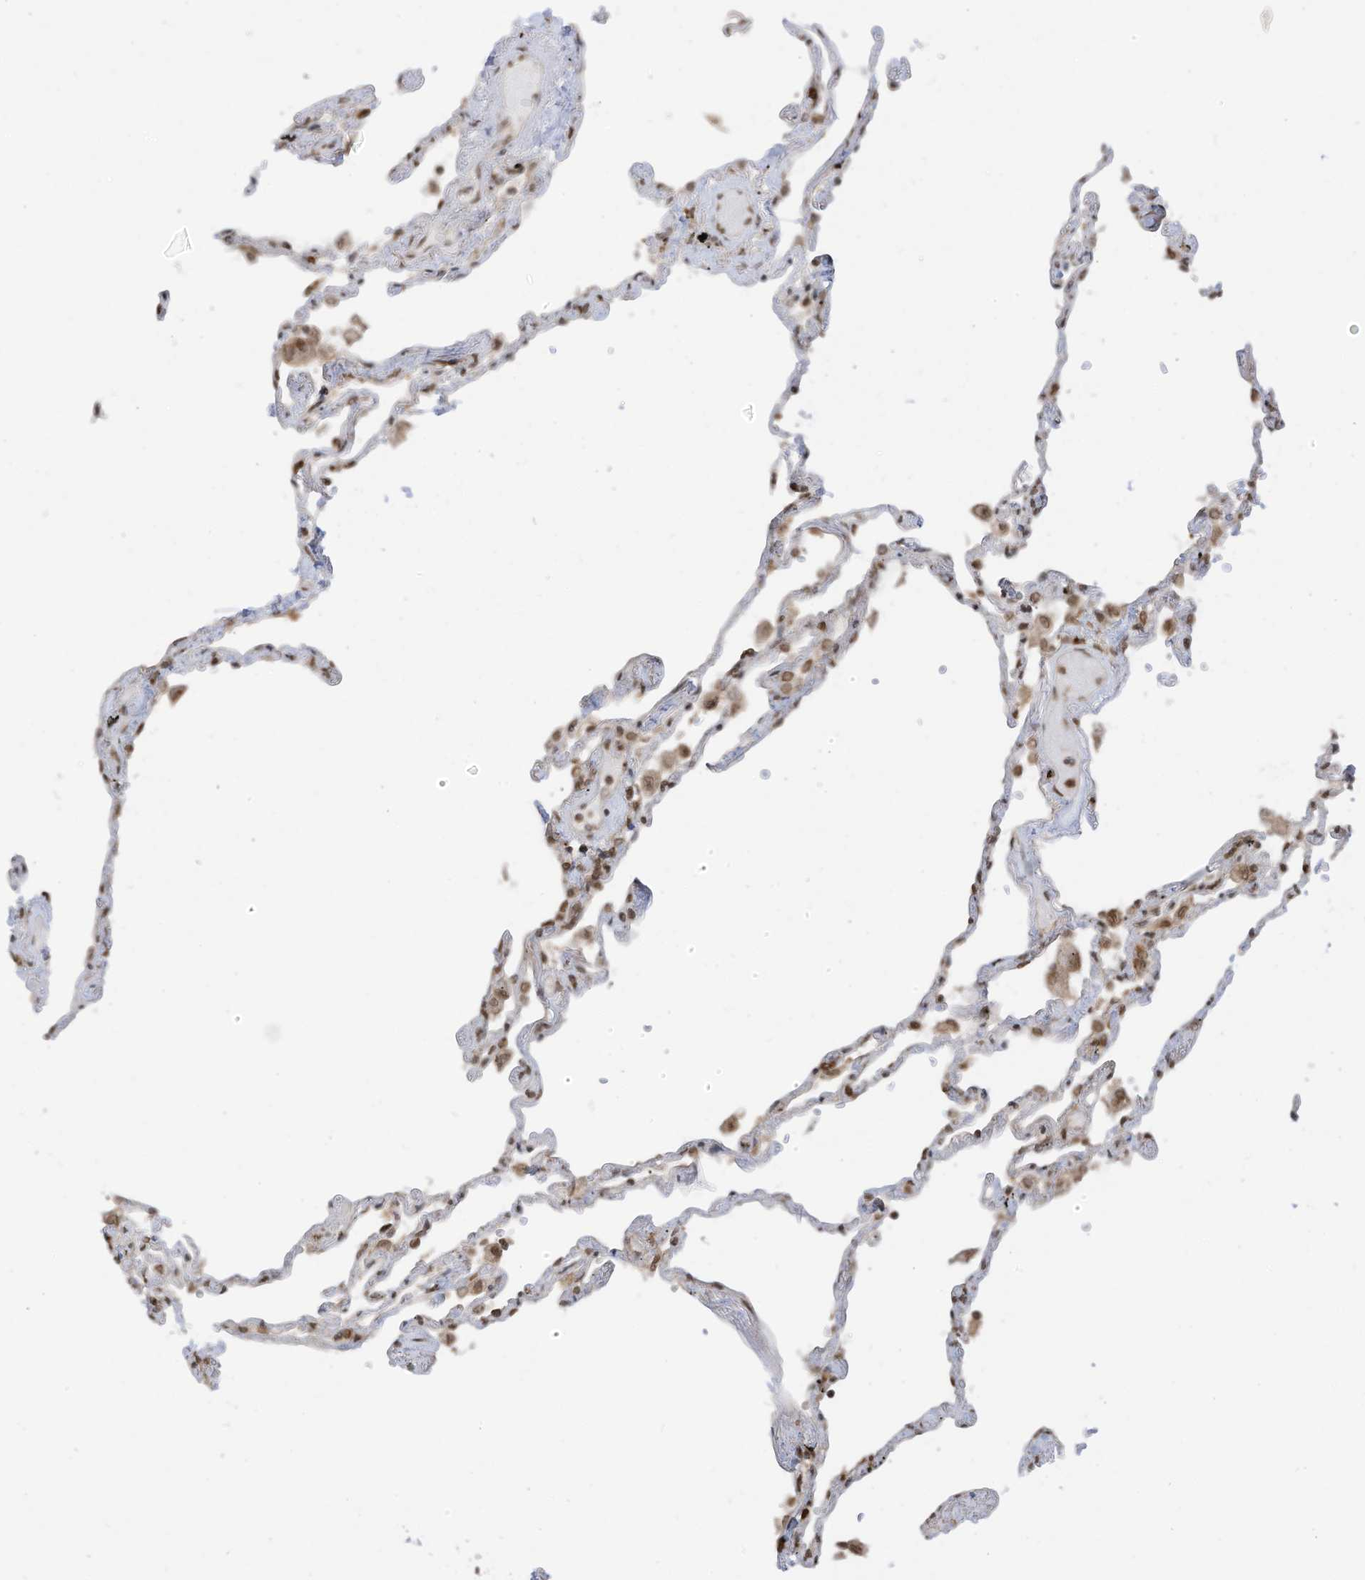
{"staining": {"intensity": "moderate", "quantity": "25%-75%", "location": "nuclear"}, "tissue": "lung", "cell_type": "Alveolar cells", "image_type": "normal", "snomed": [{"axis": "morphology", "description": "Normal tissue, NOS"}, {"axis": "topography", "description": "Lung"}], "caption": "DAB (3,3'-diaminobenzidine) immunohistochemical staining of benign human lung displays moderate nuclear protein positivity in approximately 25%-75% of alveolar cells.", "gene": "KPNB1", "patient": {"sex": "female", "age": 67}}